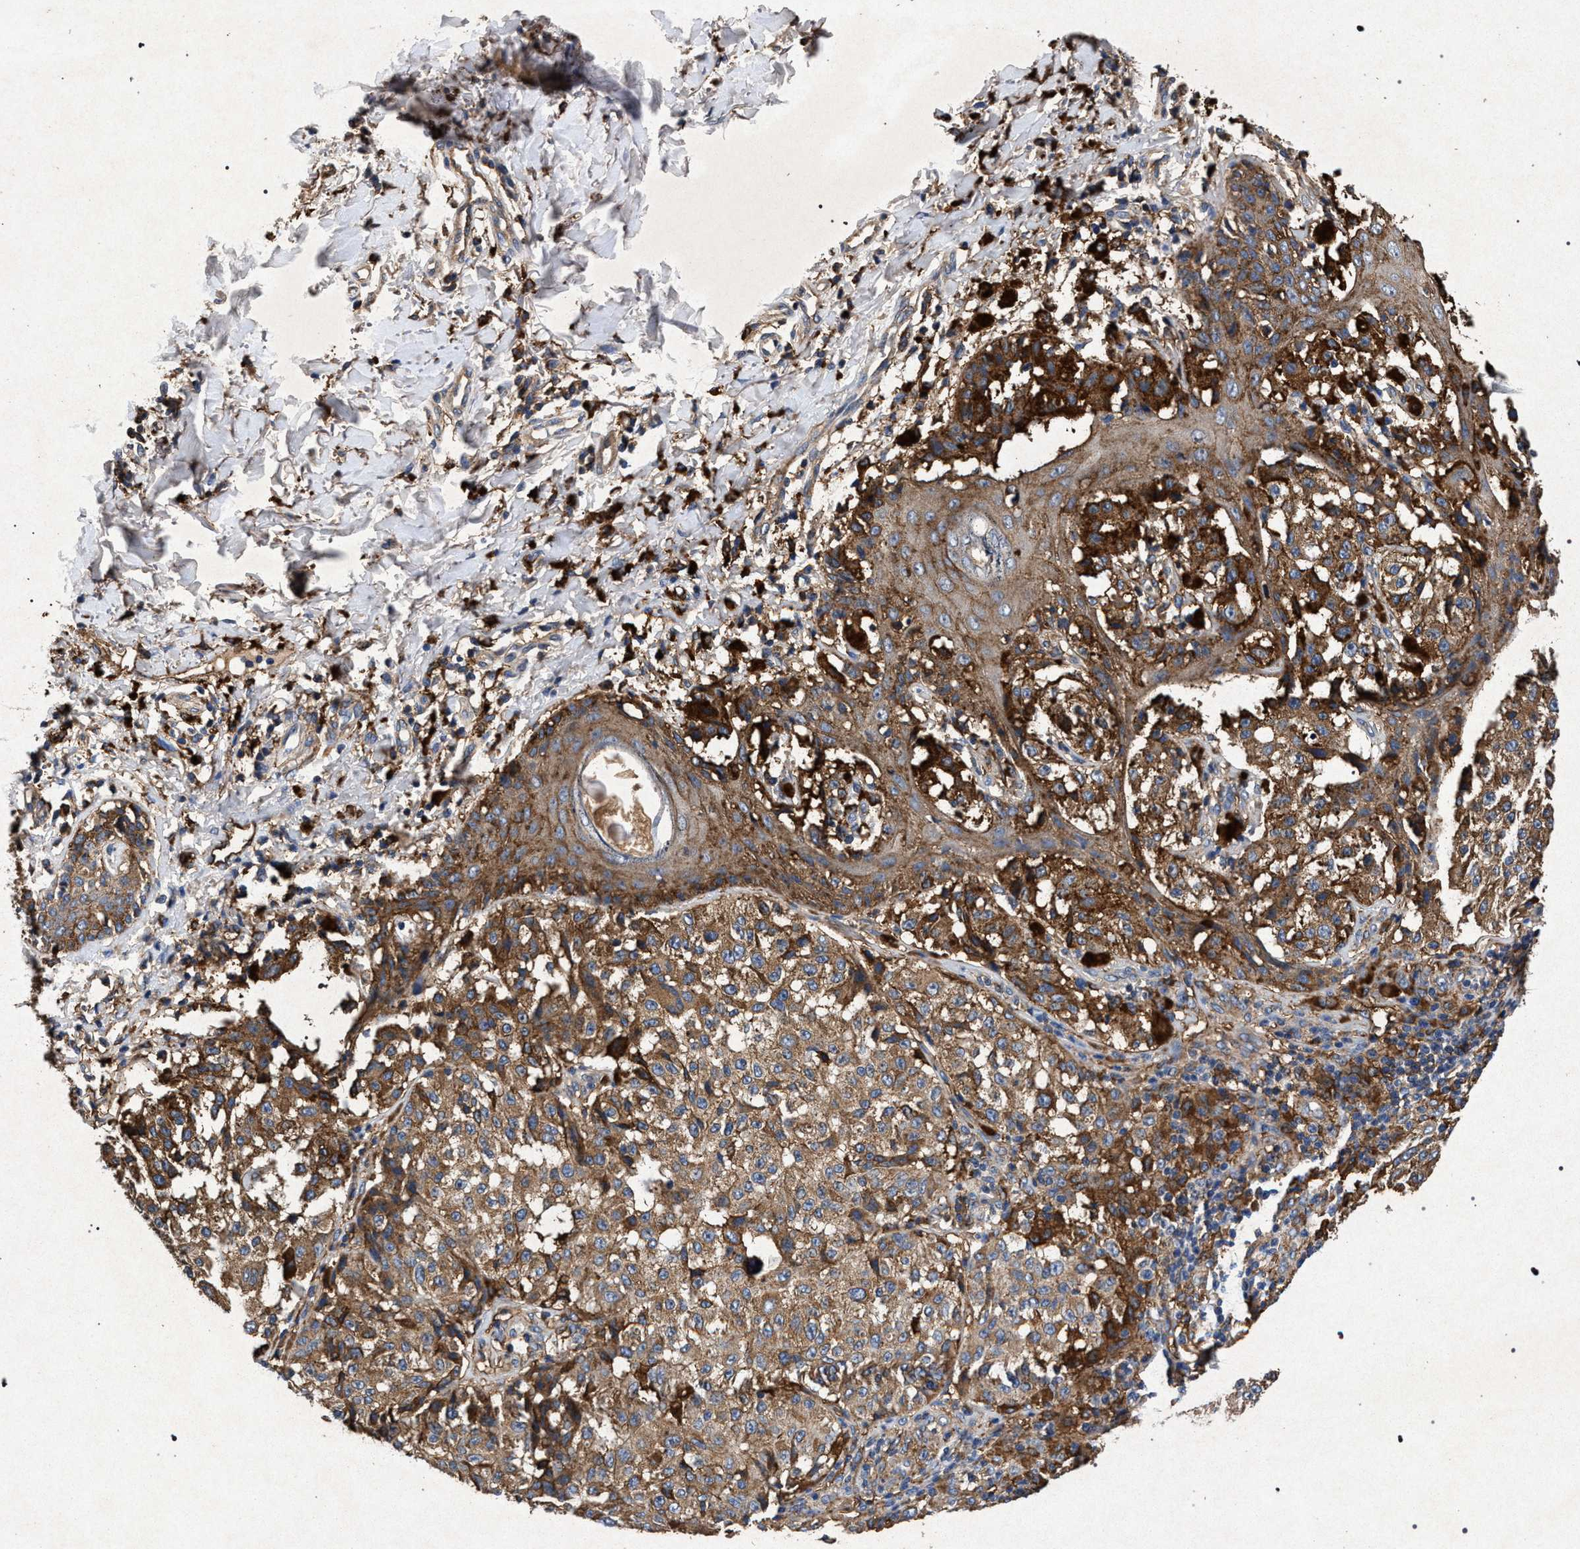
{"staining": {"intensity": "moderate", "quantity": ">75%", "location": "cytoplasmic/membranous"}, "tissue": "melanoma", "cell_type": "Tumor cells", "image_type": "cancer", "snomed": [{"axis": "morphology", "description": "Malignant melanoma, NOS"}, {"axis": "topography", "description": "Skin"}], "caption": "IHC photomicrograph of neoplastic tissue: human malignant melanoma stained using immunohistochemistry (IHC) reveals medium levels of moderate protein expression localized specifically in the cytoplasmic/membranous of tumor cells, appearing as a cytoplasmic/membranous brown color.", "gene": "MARCKS", "patient": {"sex": "female", "age": 46}}